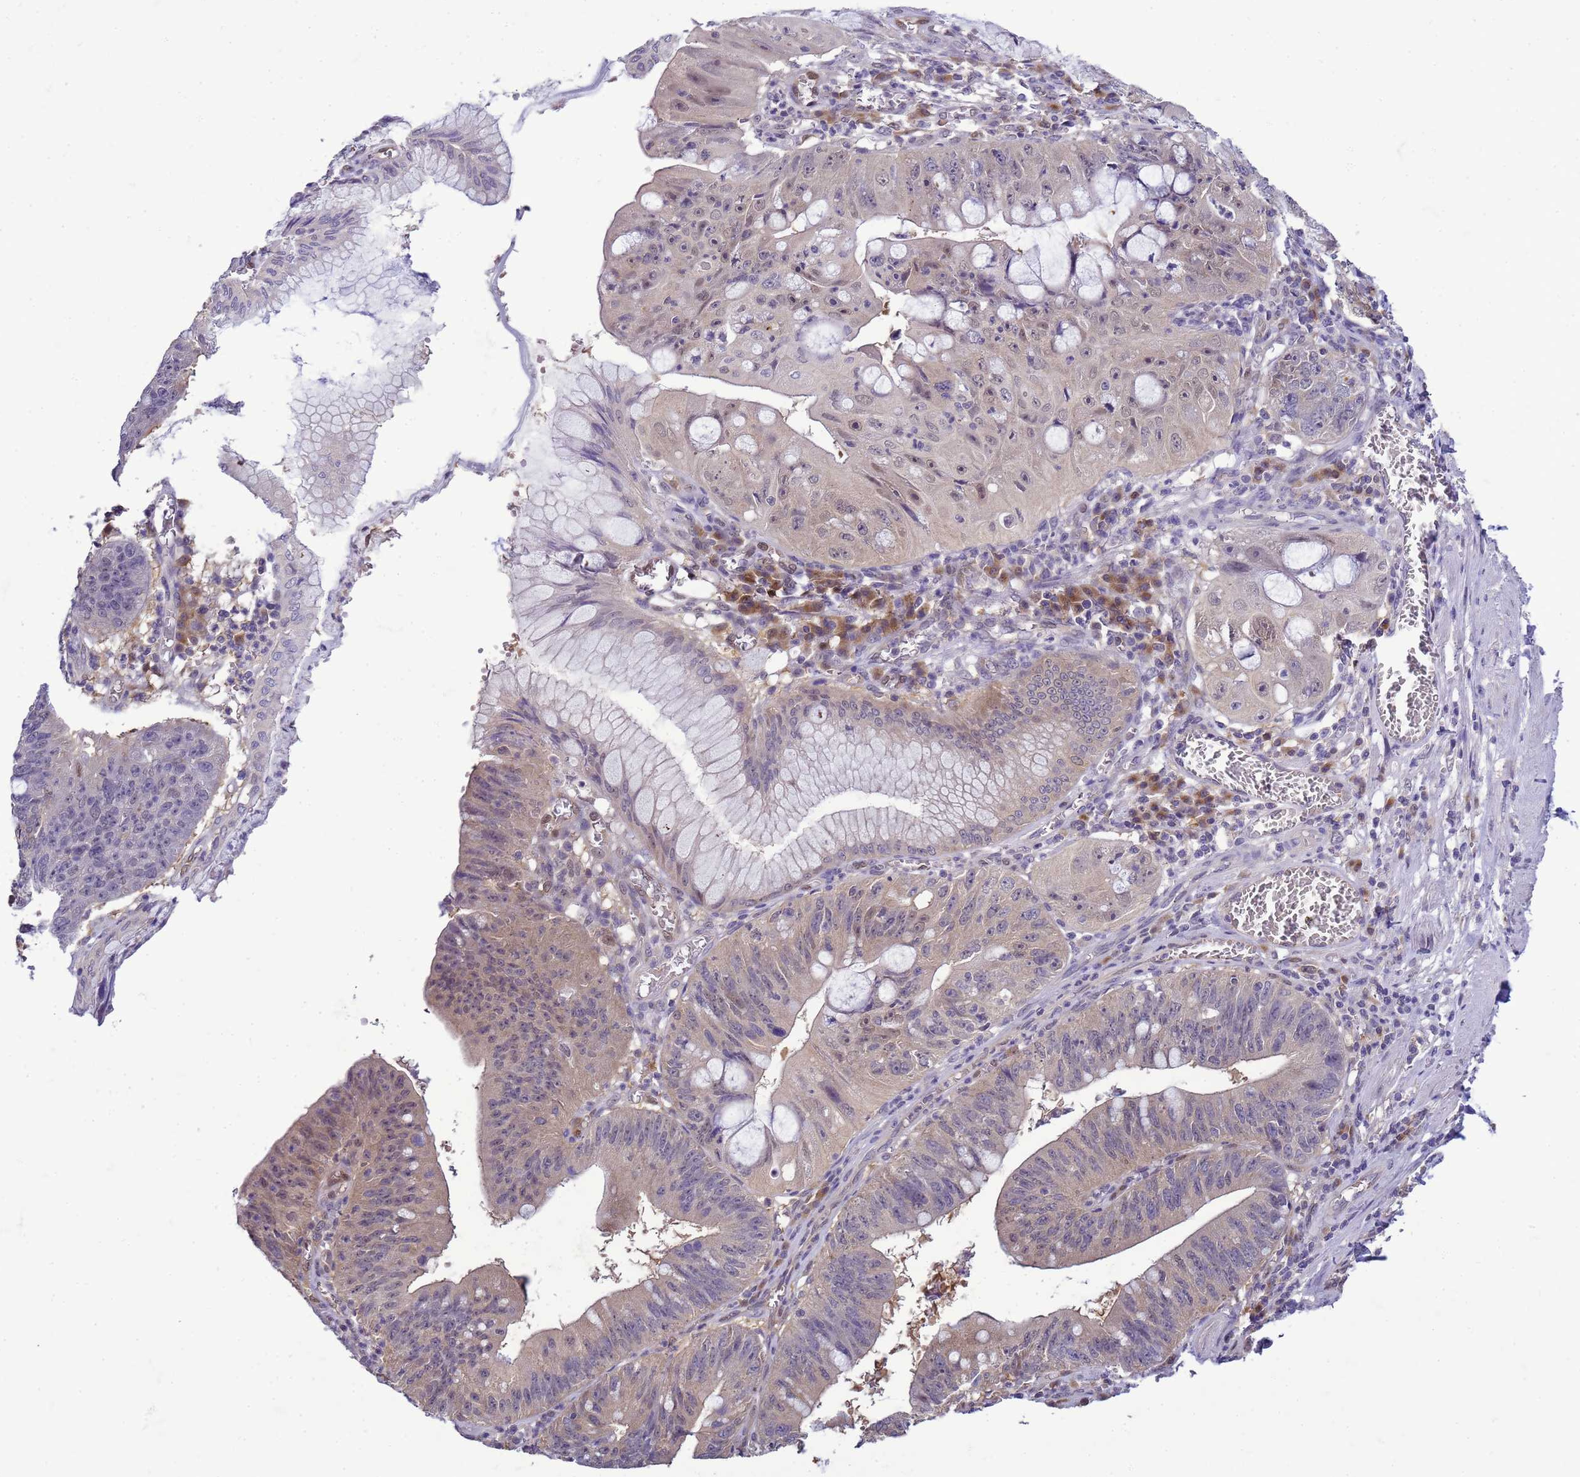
{"staining": {"intensity": "weak", "quantity": "25%-75%", "location": "cytoplasmic/membranous,nuclear"}, "tissue": "stomach cancer", "cell_type": "Tumor cells", "image_type": "cancer", "snomed": [{"axis": "morphology", "description": "Adenocarcinoma, NOS"}, {"axis": "topography", "description": "Stomach"}], "caption": "Brown immunohistochemical staining in human stomach cancer demonstrates weak cytoplasmic/membranous and nuclear expression in approximately 25%-75% of tumor cells.", "gene": "DDI2", "patient": {"sex": "male", "age": 59}}